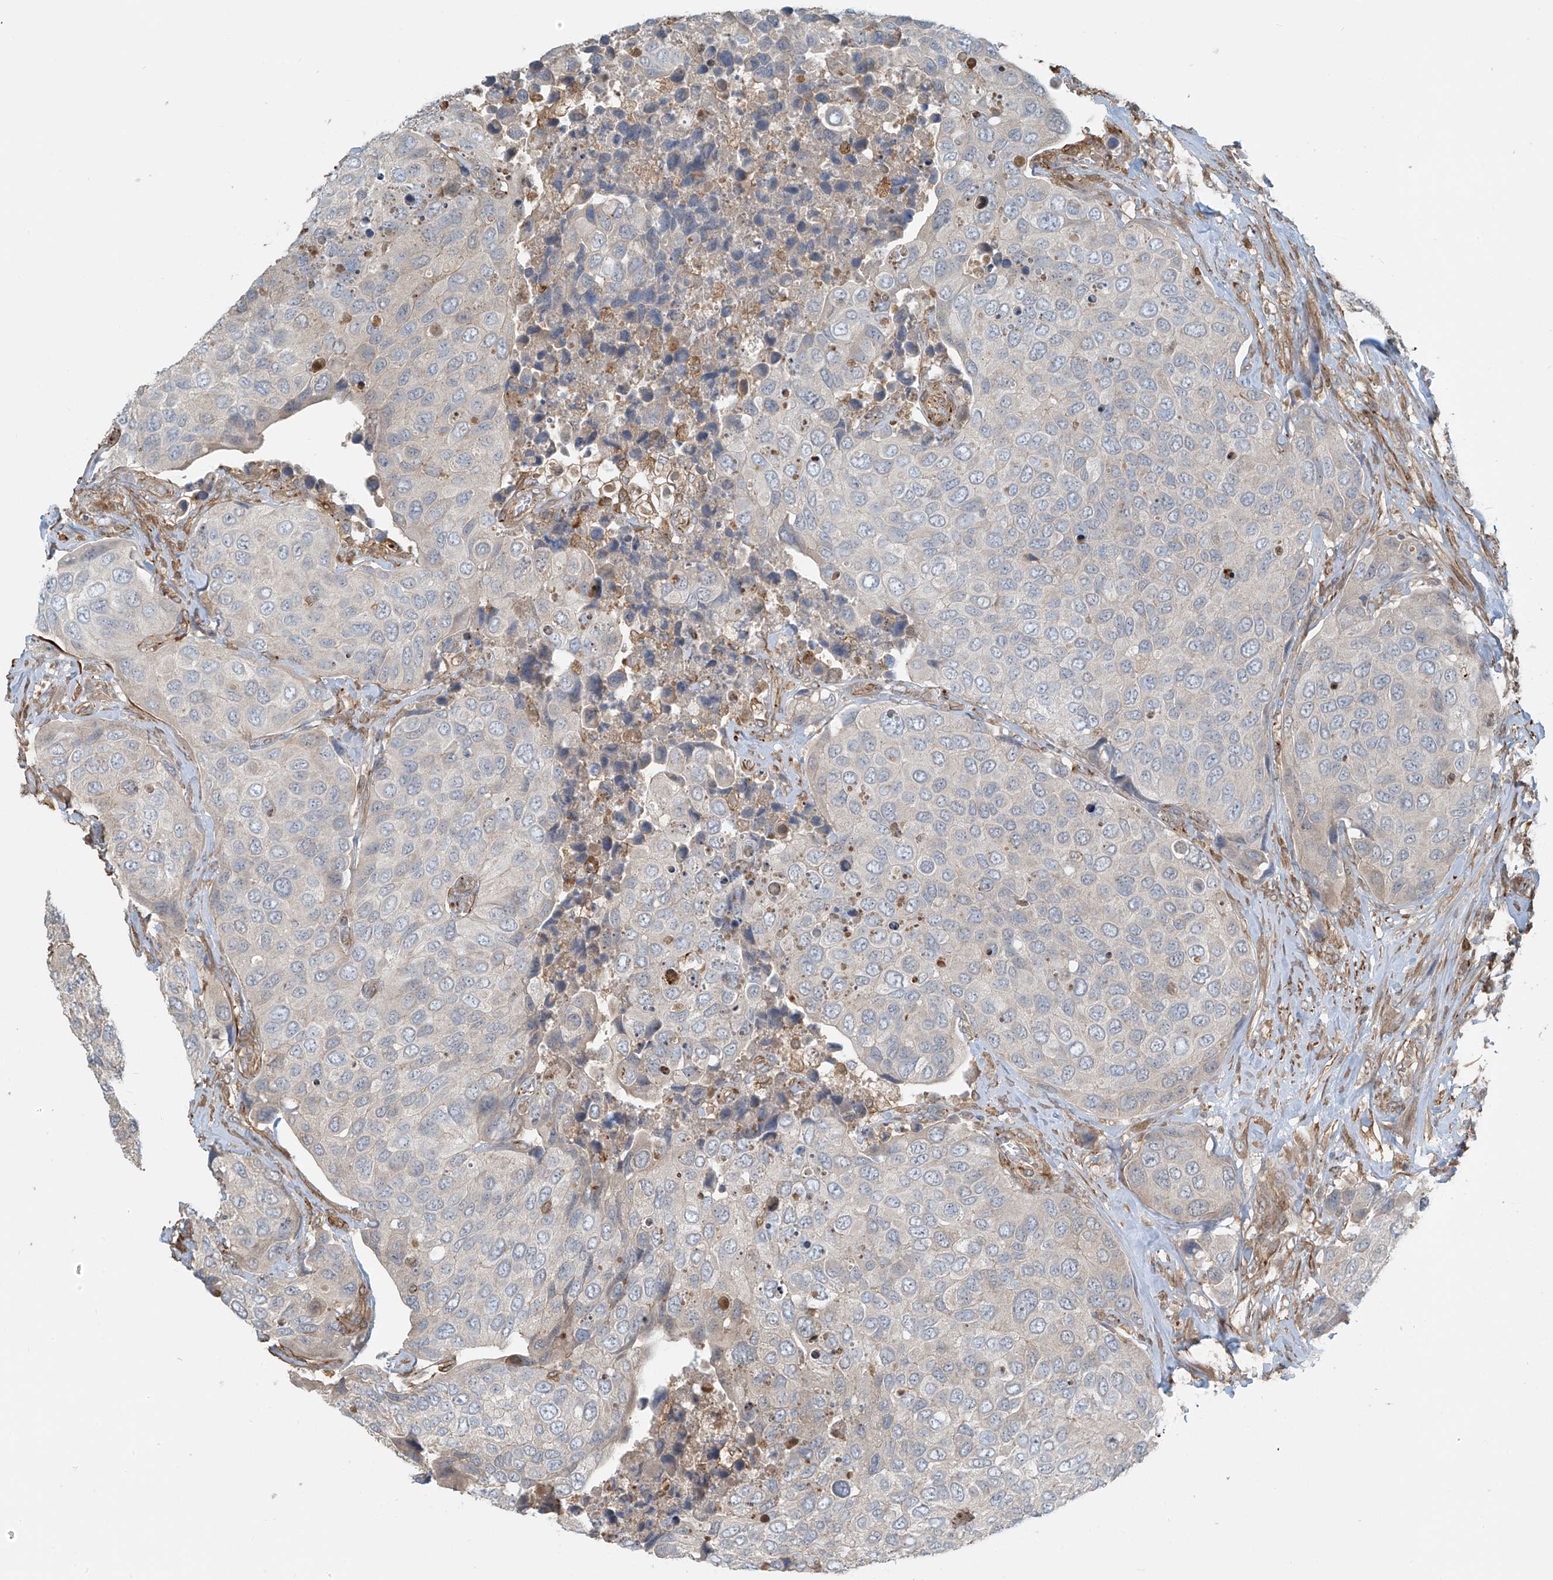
{"staining": {"intensity": "negative", "quantity": "none", "location": "none"}, "tissue": "urothelial cancer", "cell_type": "Tumor cells", "image_type": "cancer", "snomed": [{"axis": "morphology", "description": "Urothelial carcinoma, High grade"}, {"axis": "topography", "description": "Urinary bladder"}], "caption": "Immunohistochemistry (IHC) photomicrograph of neoplastic tissue: high-grade urothelial carcinoma stained with DAB demonstrates no significant protein staining in tumor cells.", "gene": "SH3BGRL3", "patient": {"sex": "male", "age": 74}}